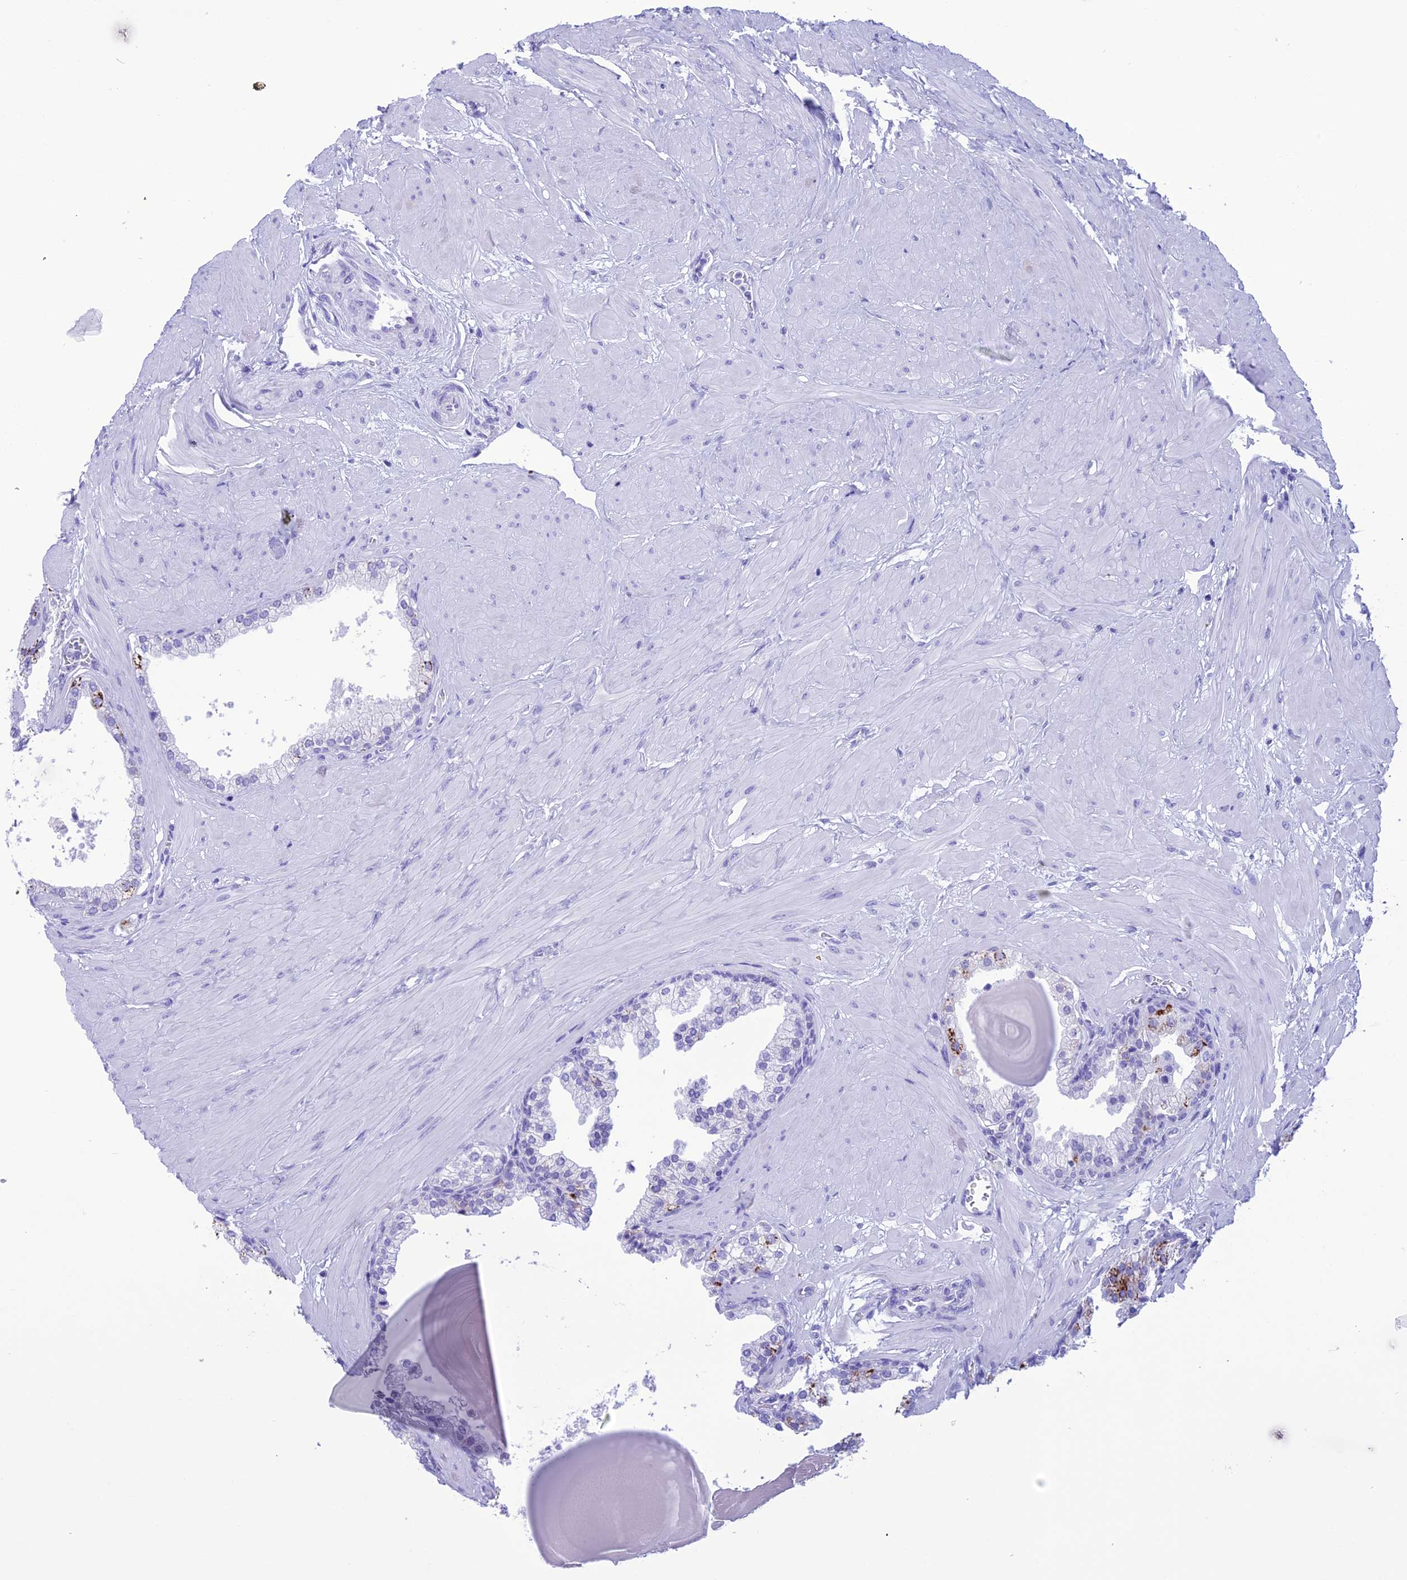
{"staining": {"intensity": "negative", "quantity": "none", "location": "none"}, "tissue": "prostate", "cell_type": "Glandular cells", "image_type": "normal", "snomed": [{"axis": "morphology", "description": "Normal tissue, NOS"}, {"axis": "topography", "description": "Prostate"}], "caption": "Histopathology image shows no protein staining in glandular cells of benign prostate. The staining is performed using DAB (3,3'-diaminobenzidine) brown chromogen with nuclei counter-stained in using hematoxylin.", "gene": "TRAM1L1", "patient": {"sex": "male", "age": 48}}